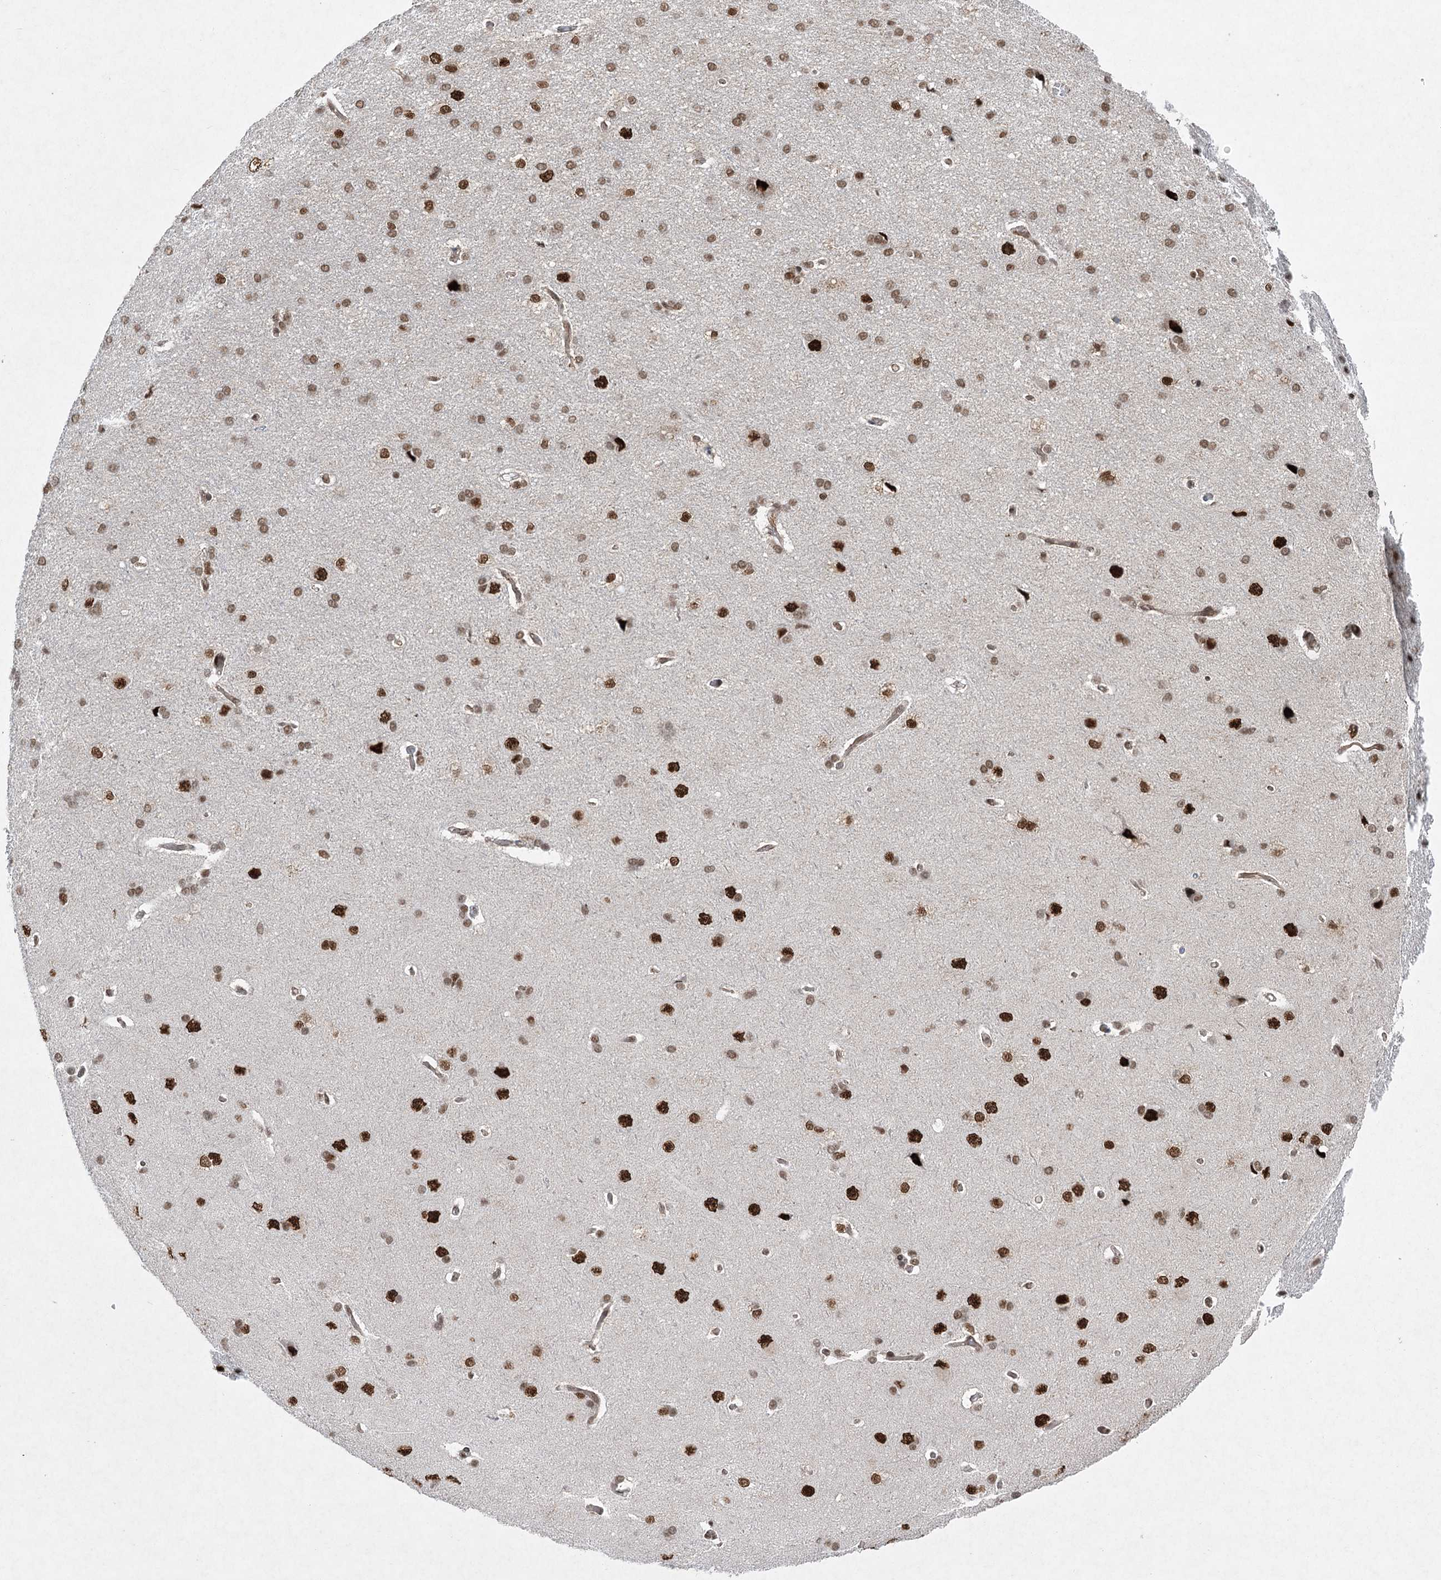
{"staining": {"intensity": "moderate", "quantity": ">75%", "location": "nuclear"}, "tissue": "cerebral cortex", "cell_type": "Endothelial cells", "image_type": "normal", "snomed": [{"axis": "morphology", "description": "Normal tissue, NOS"}, {"axis": "topography", "description": "Cerebral cortex"}], "caption": "Immunohistochemistry photomicrograph of normal human cerebral cortex stained for a protein (brown), which reveals medium levels of moderate nuclear expression in approximately >75% of endothelial cells.", "gene": "ZCCHC8", "patient": {"sex": "male", "age": 62}}